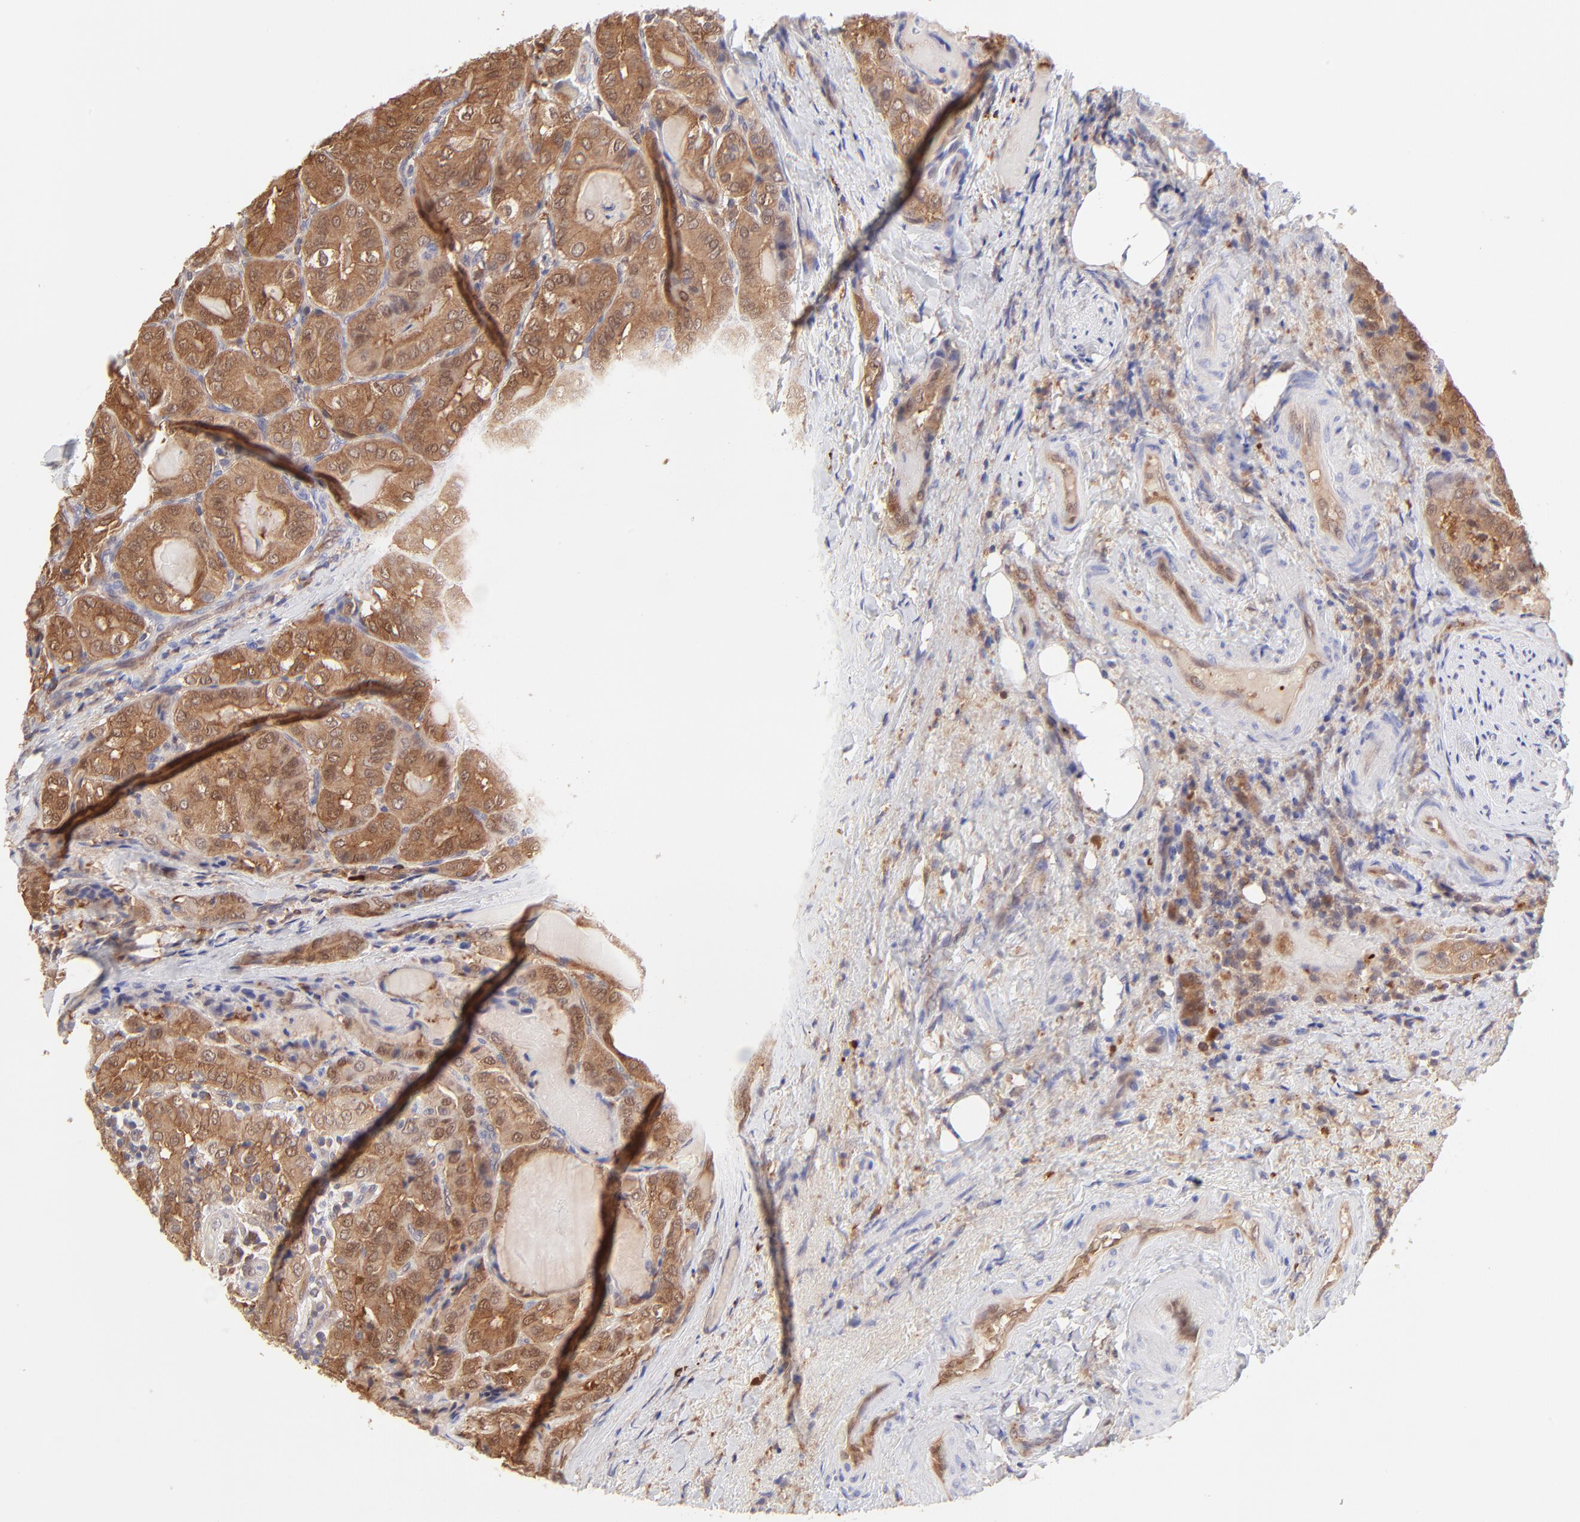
{"staining": {"intensity": "moderate", "quantity": "25%-75%", "location": "cytoplasmic/membranous,nuclear"}, "tissue": "thyroid cancer", "cell_type": "Tumor cells", "image_type": "cancer", "snomed": [{"axis": "morphology", "description": "Papillary adenocarcinoma, NOS"}, {"axis": "topography", "description": "Thyroid gland"}], "caption": "Immunohistochemical staining of human thyroid papillary adenocarcinoma reveals moderate cytoplasmic/membranous and nuclear protein expression in about 25%-75% of tumor cells. The protein of interest is shown in brown color, while the nuclei are stained blue.", "gene": "HYAL1", "patient": {"sex": "female", "age": 71}}